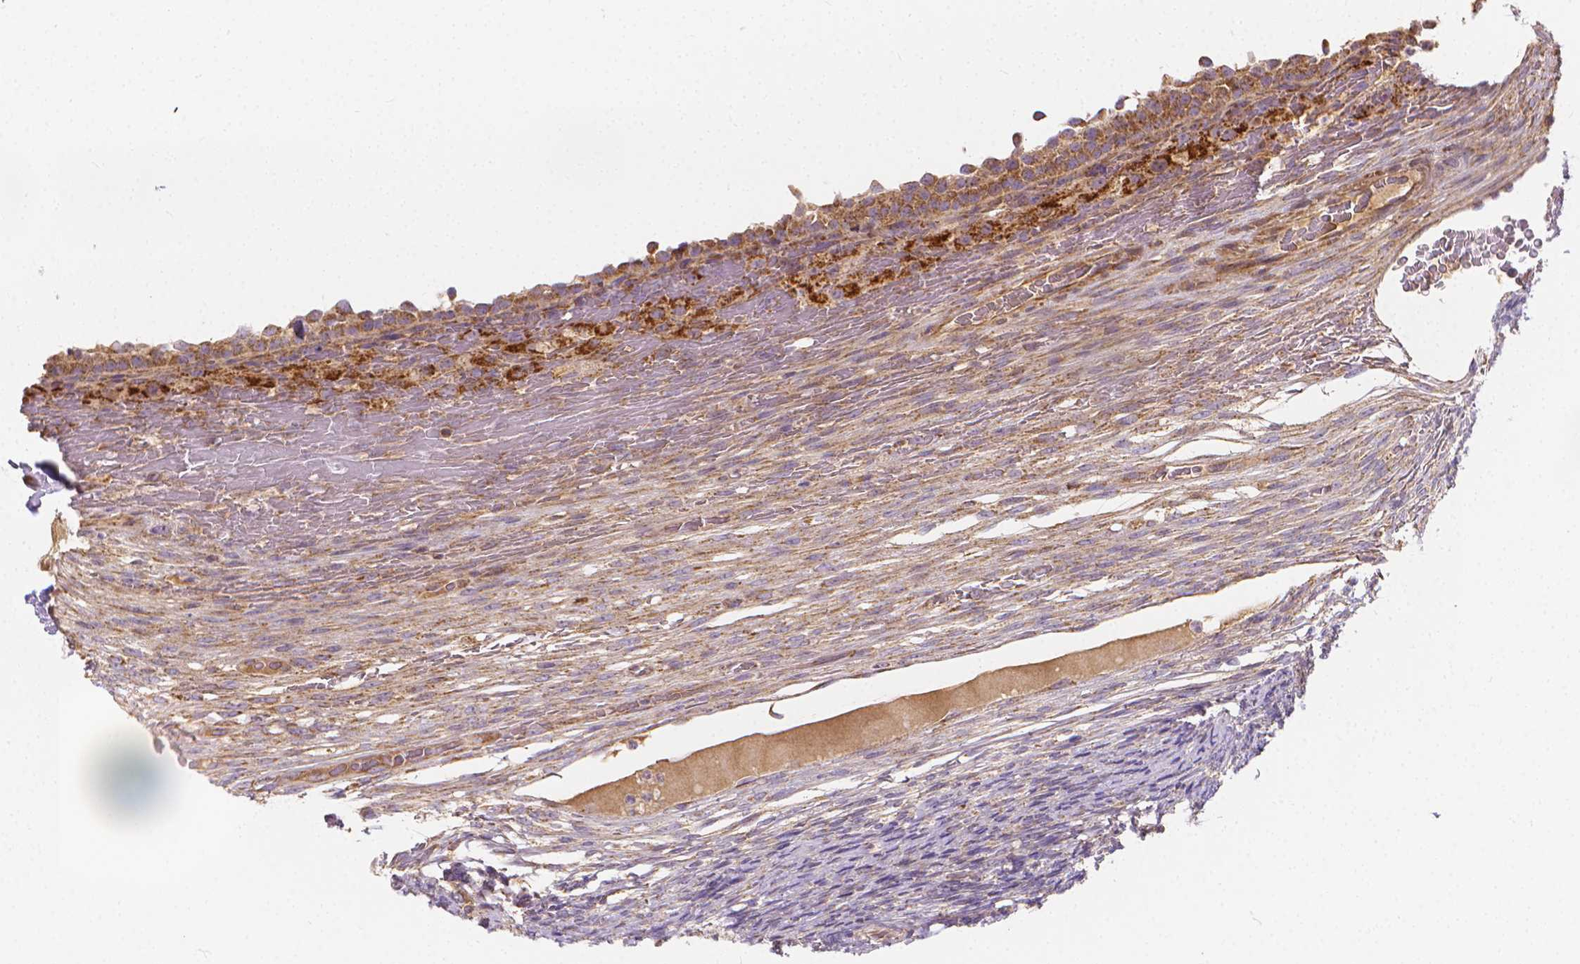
{"staining": {"intensity": "weak", "quantity": "<25%", "location": "cytoplasmic/membranous"}, "tissue": "ovary", "cell_type": "Ovarian stroma cells", "image_type": "normal", "snomed": [{"axis": "morphology", "description": "Normal tissue, NOS"}, {"axis": "topography", "description": "Ovary"}], "caption": "DAB (3,3'-diaminobenzidine) immunohistochemical staining of unremarkable human ovary shows no significant positivity in ovarian stroma cells.", "gene": "SNCAIP", "patient": {"sex": "female", "age": 34}}